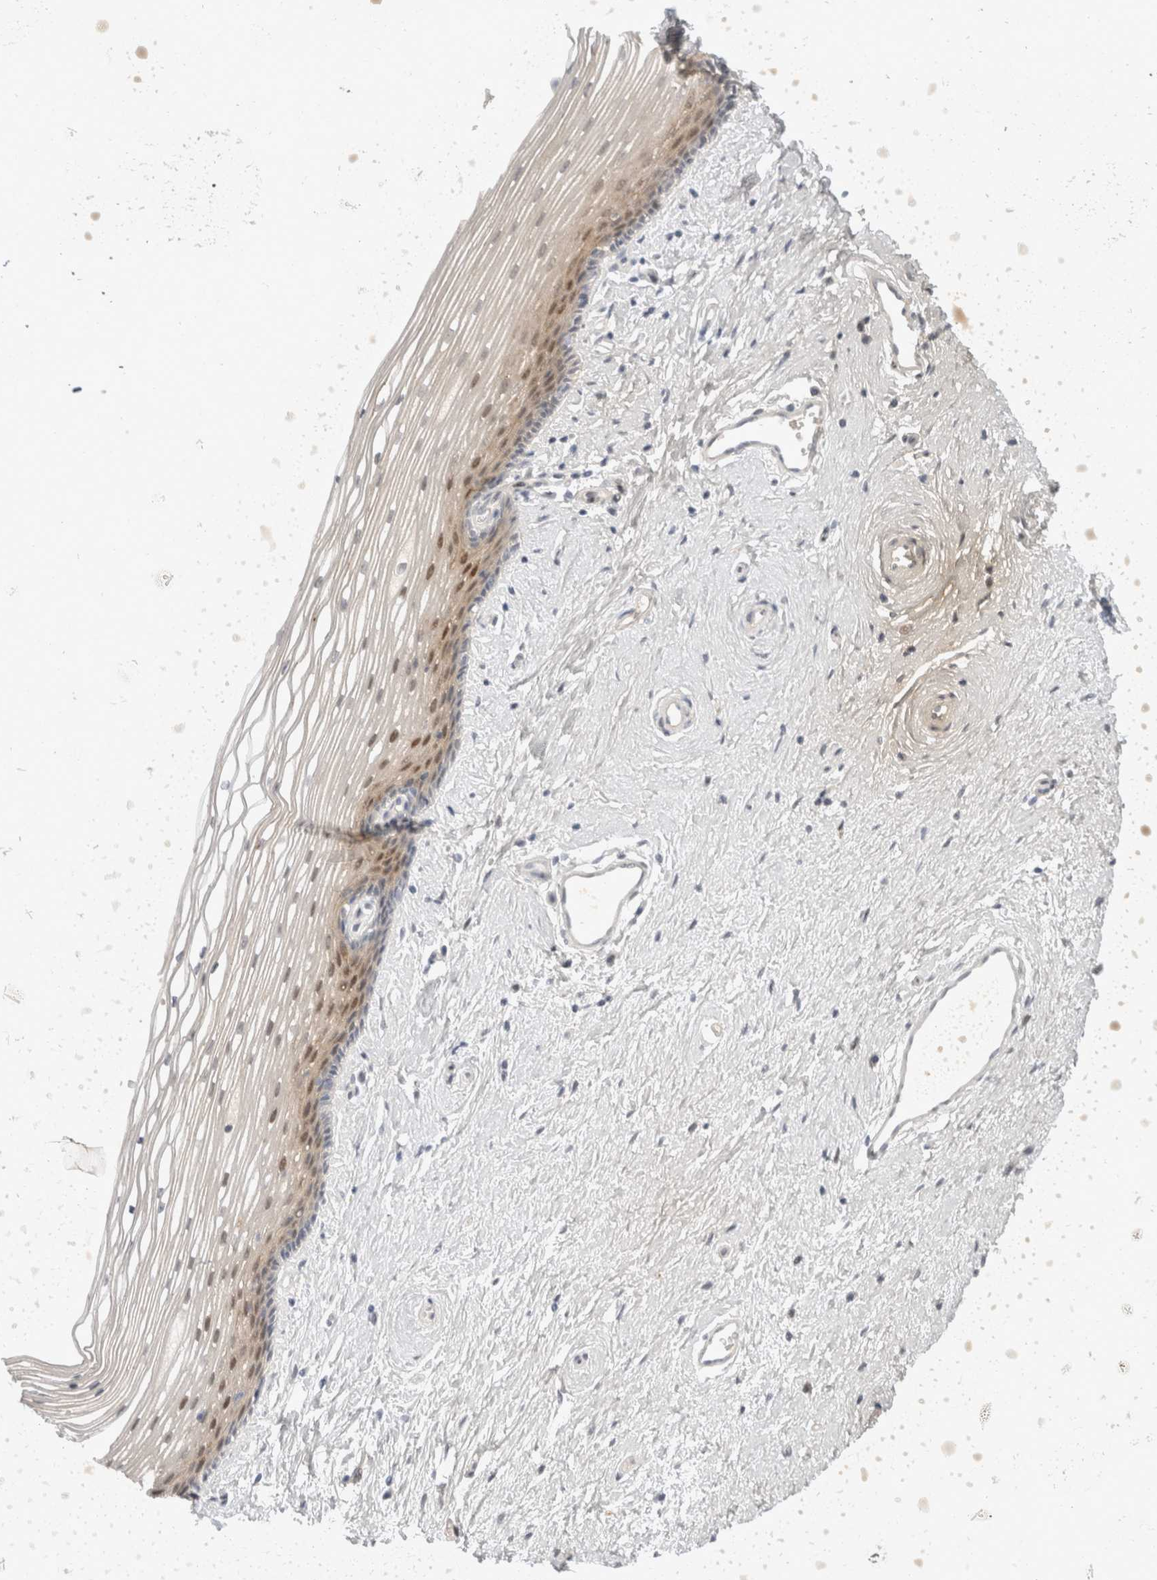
{"staining": {"intensity": "moderate", "quantity": "25%-75%", "location": "cytoplasmic/membranous,nuclear"}, "tissue": "vagina", "cell_type": "Squamous epithelial cells", "image_type": "normal", "snomed": [{"axis": "morphology", "description": "Normal tissue, NOS"}, {"axis": "topography", "description": "Vagina"}], "caption": "Vagina stained with DAB IHC exhibits medium levels of moderate cytoplasmic/membranous,nuclear positivity in about 25%-75% of squamous epithelial cells.", "gene": "TOM1L2", "patient": {"sex": "female", "age": 46}}